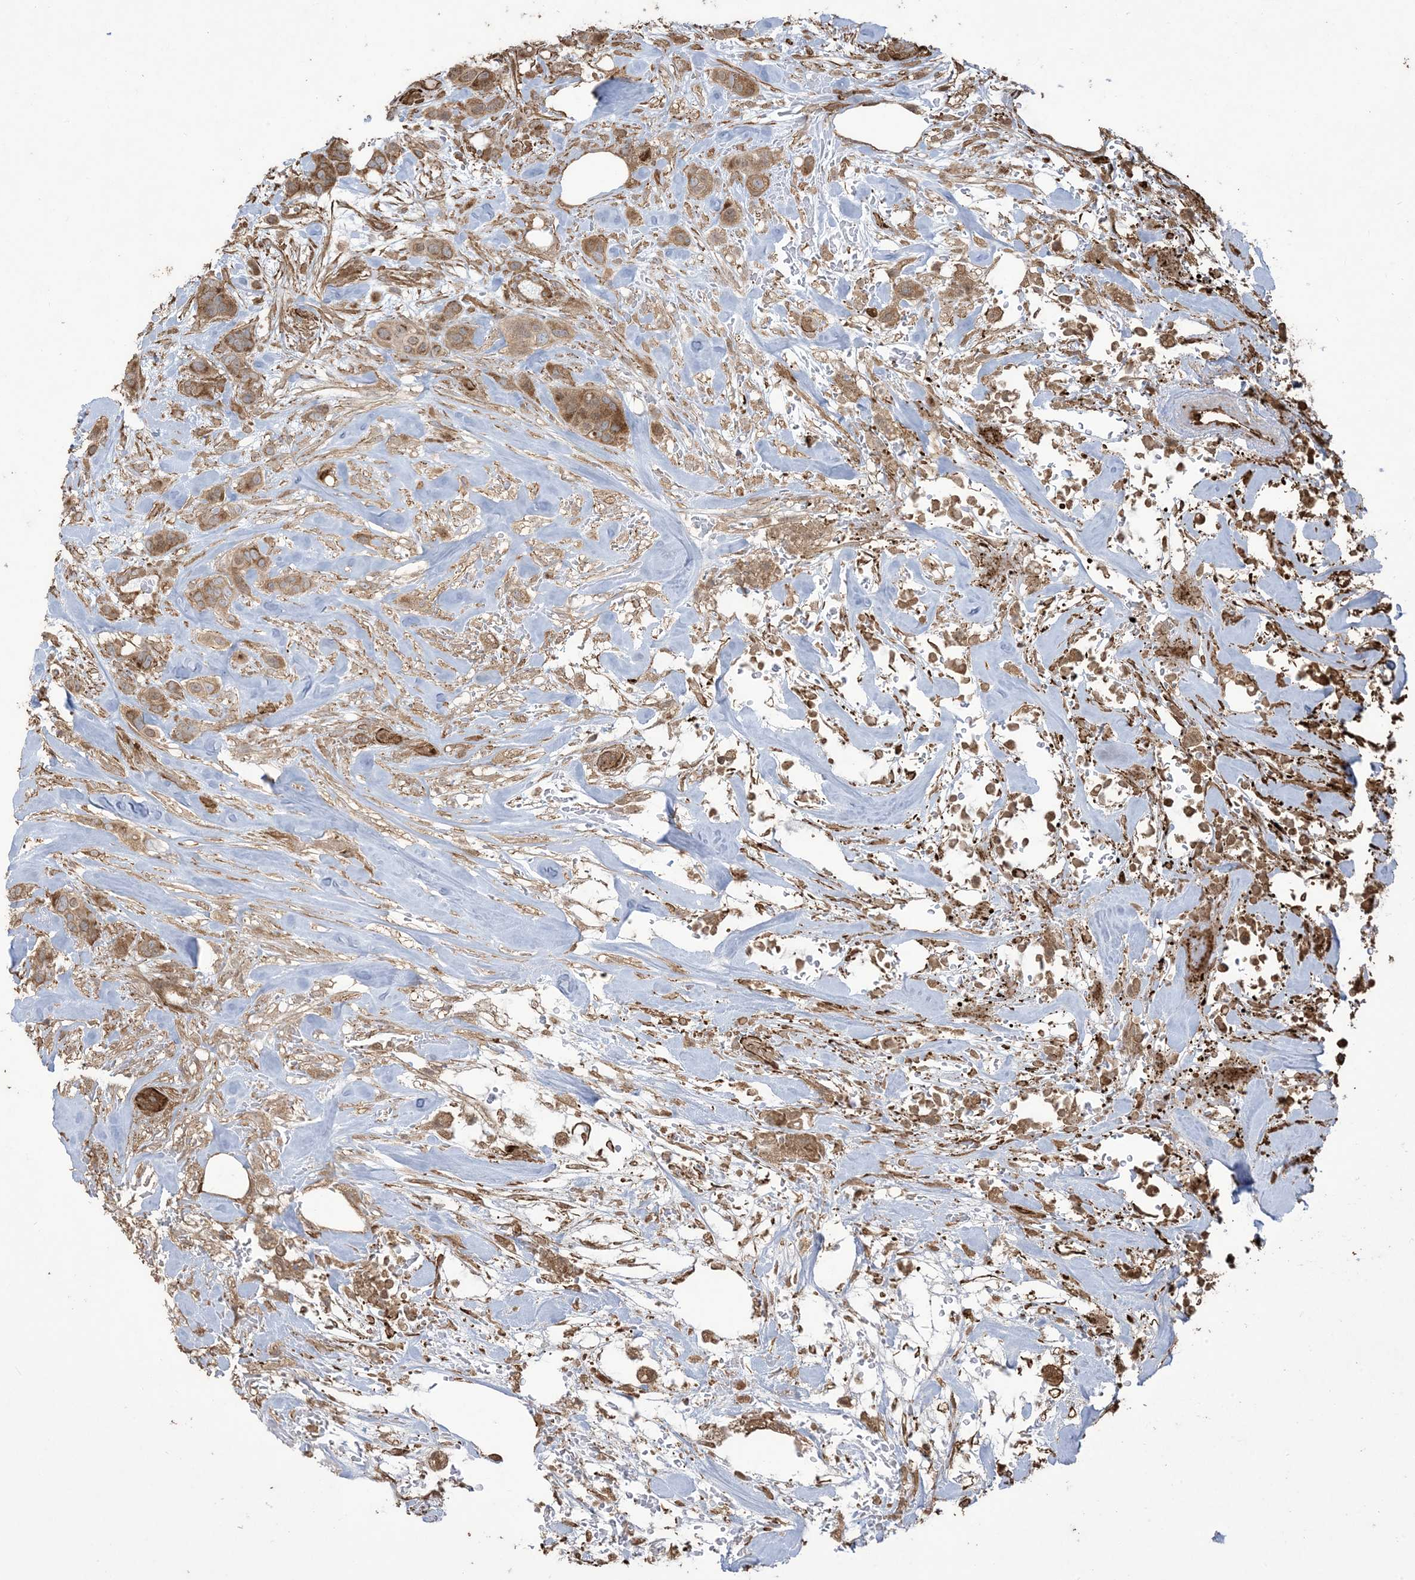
{"staining": {"intensity": "moderate", "quantity": ">75%", "location": "cytoplasmic/membranous"}, "tissue": "breast cancer", "cell_type": "Tumor cells", "image_type": "cancer", "snomed": [{"axis": "morphology", "description": "Lobular carcinoma"}, {"axis": "topography", "description": "Breast"}], "caption": "A micrograph showing moderate cytoplasmic/membranous positivity in approximately >75% of tumor cells in lobular carcinoma (breast), as visualized by brown immunohistochemical staining.", "gene": "KLHL18", "patient": {"sex": "female", "age": 51}}